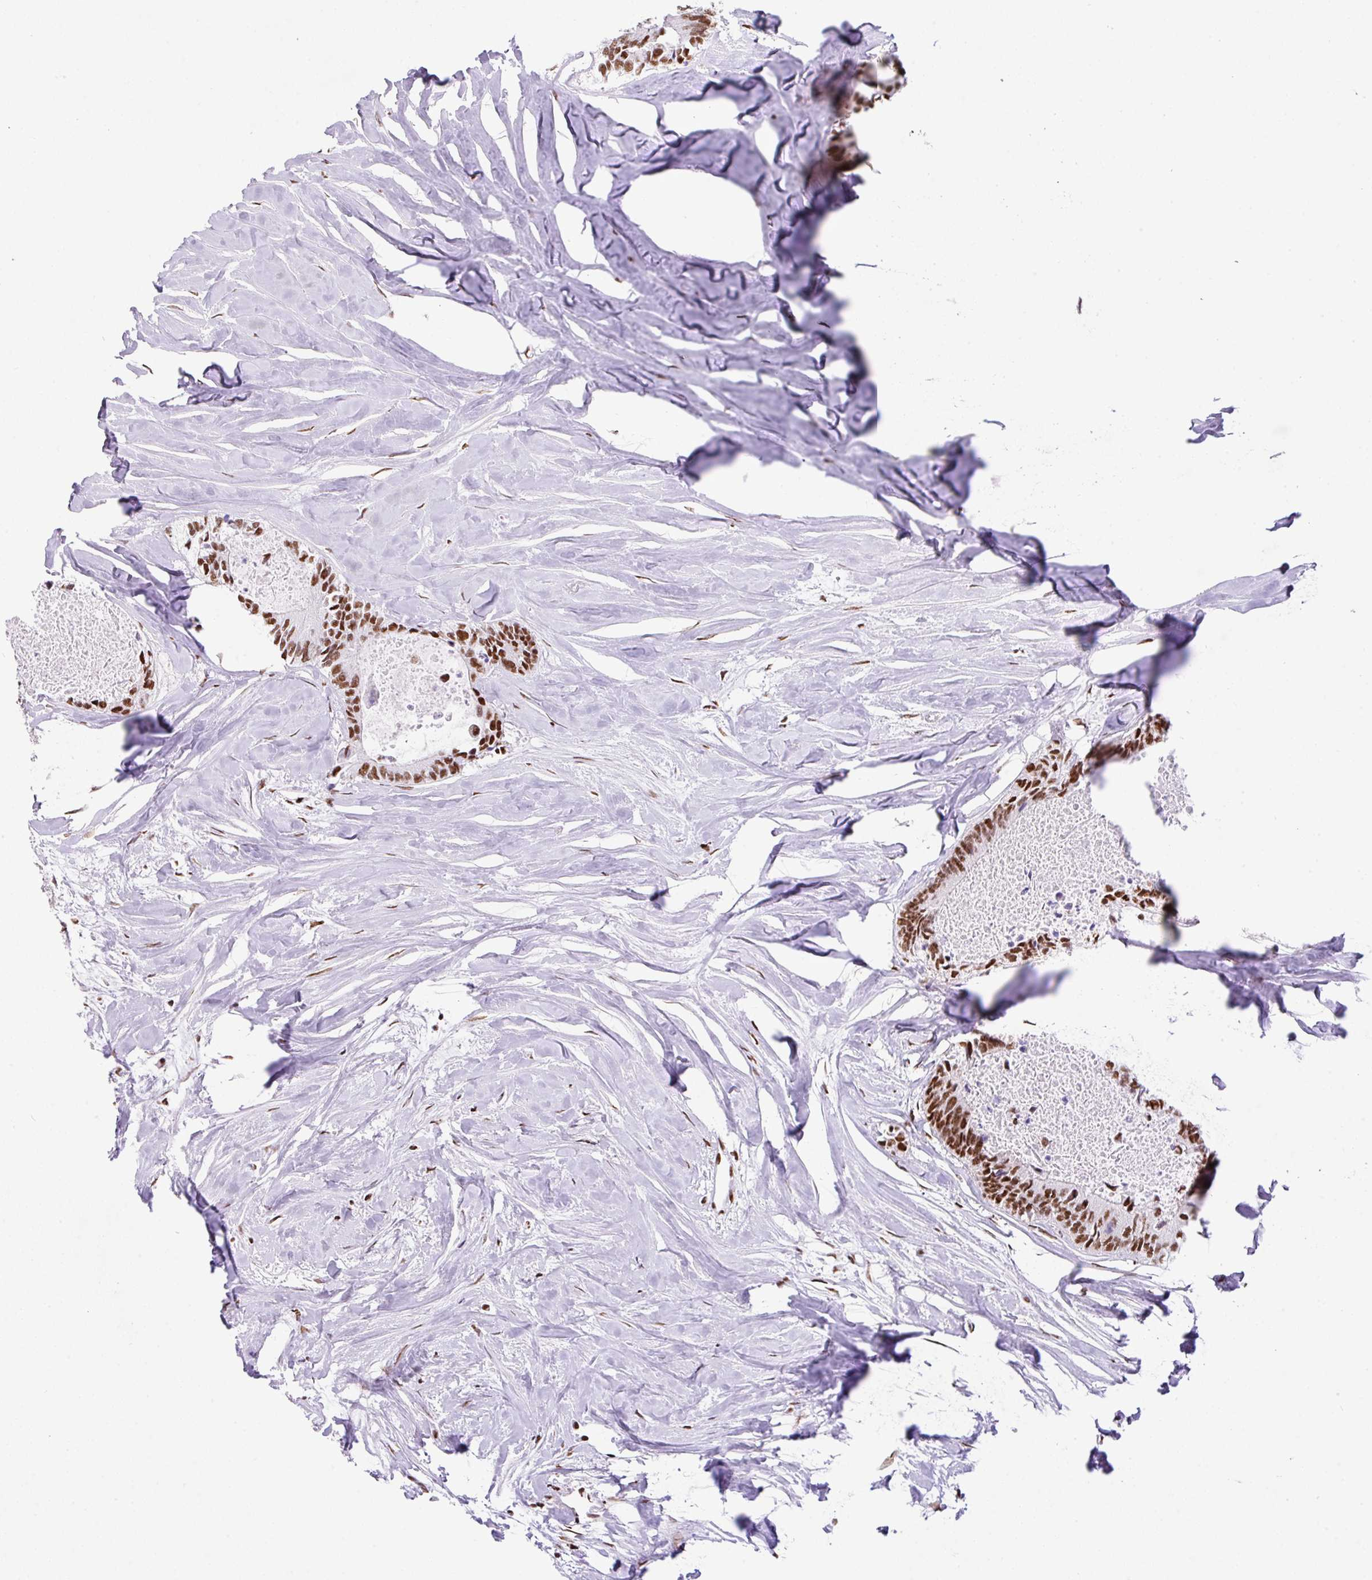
{"staining": {"intensity": "moderate", "quantity": ">75%", "location": "nuclear"}, "tissue": "colorectal cancer", "cell_type": "Tumor cells", "image_type": "cancer", "snomed": [{"axis": "morphology", "description": "Adenocarcinoma, NOS"}, {"axis": "topography", "description": "Colon"}, {"axis": "topography", "description": "Rectum"}], "caption": "Immunohistochemistry (IHC) (DAB) staining of colorectal cancer (adenocarcinoma) demonstrates moderate nuclear protein positivity in approximately >75% of tumor cells. The protein is shown in brown color, while the nuclei are stained blue.", "gene": "RARG", "patient": {"sex": "male", "age": 57}}